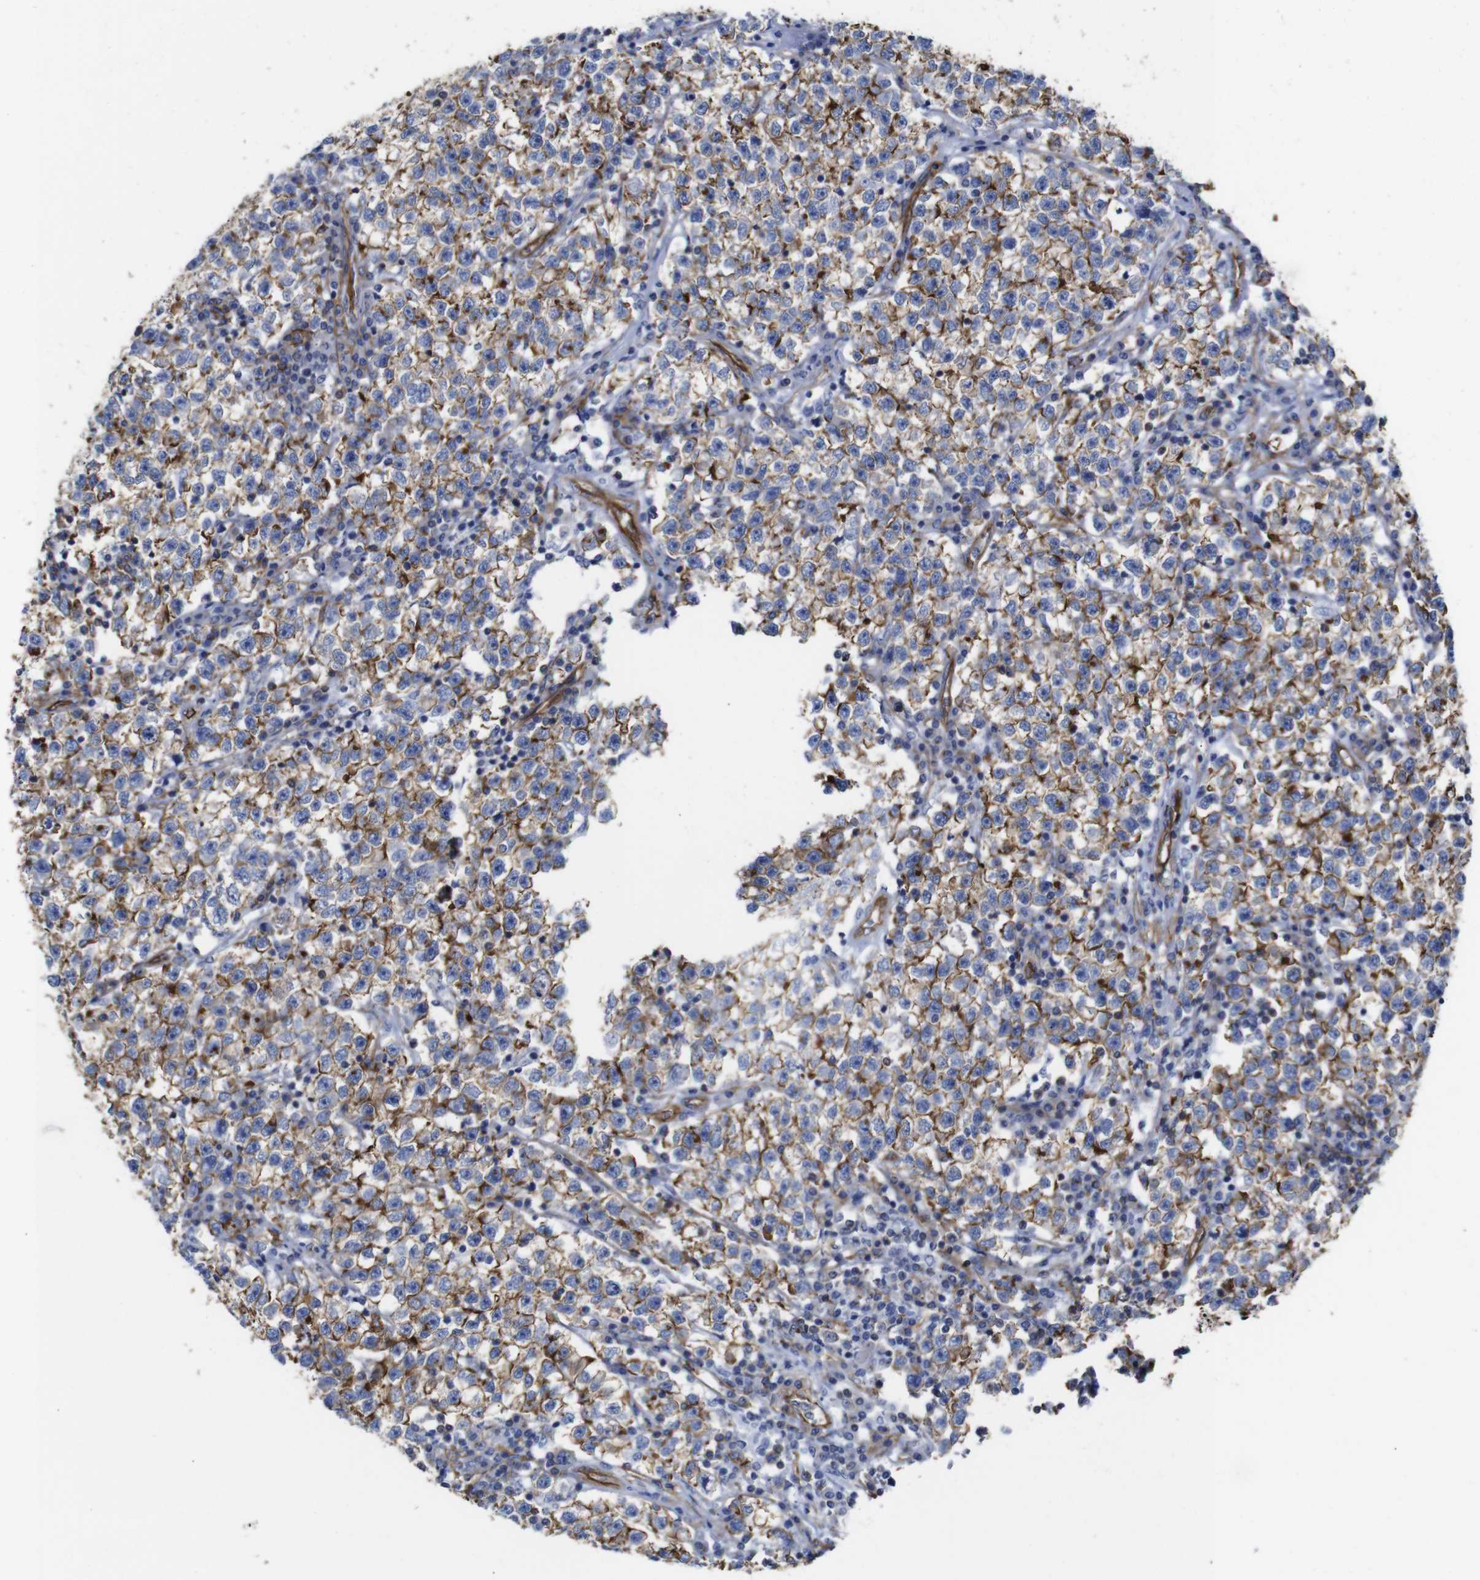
{"staining": {"intensity": "strong", "quantity": ">75%", "location": "cytoplasmic/membranous"}, "tissue": "testis cancer", "cell_type": "Tumor cells", "image_type": "cancer", "snomed": [{"axis": "morphology", "description": "Seminoma, NOS"}, {"axis": "topography", "description": "Testis"}], "caption": "Protein analysis of seminoma (testis) tissue displays strong cytoplasmic/membranous staining in approximately >75% of tumor cells.", "gene": "SPTBN1", "patient": {"sex": "male", "age": 22}}